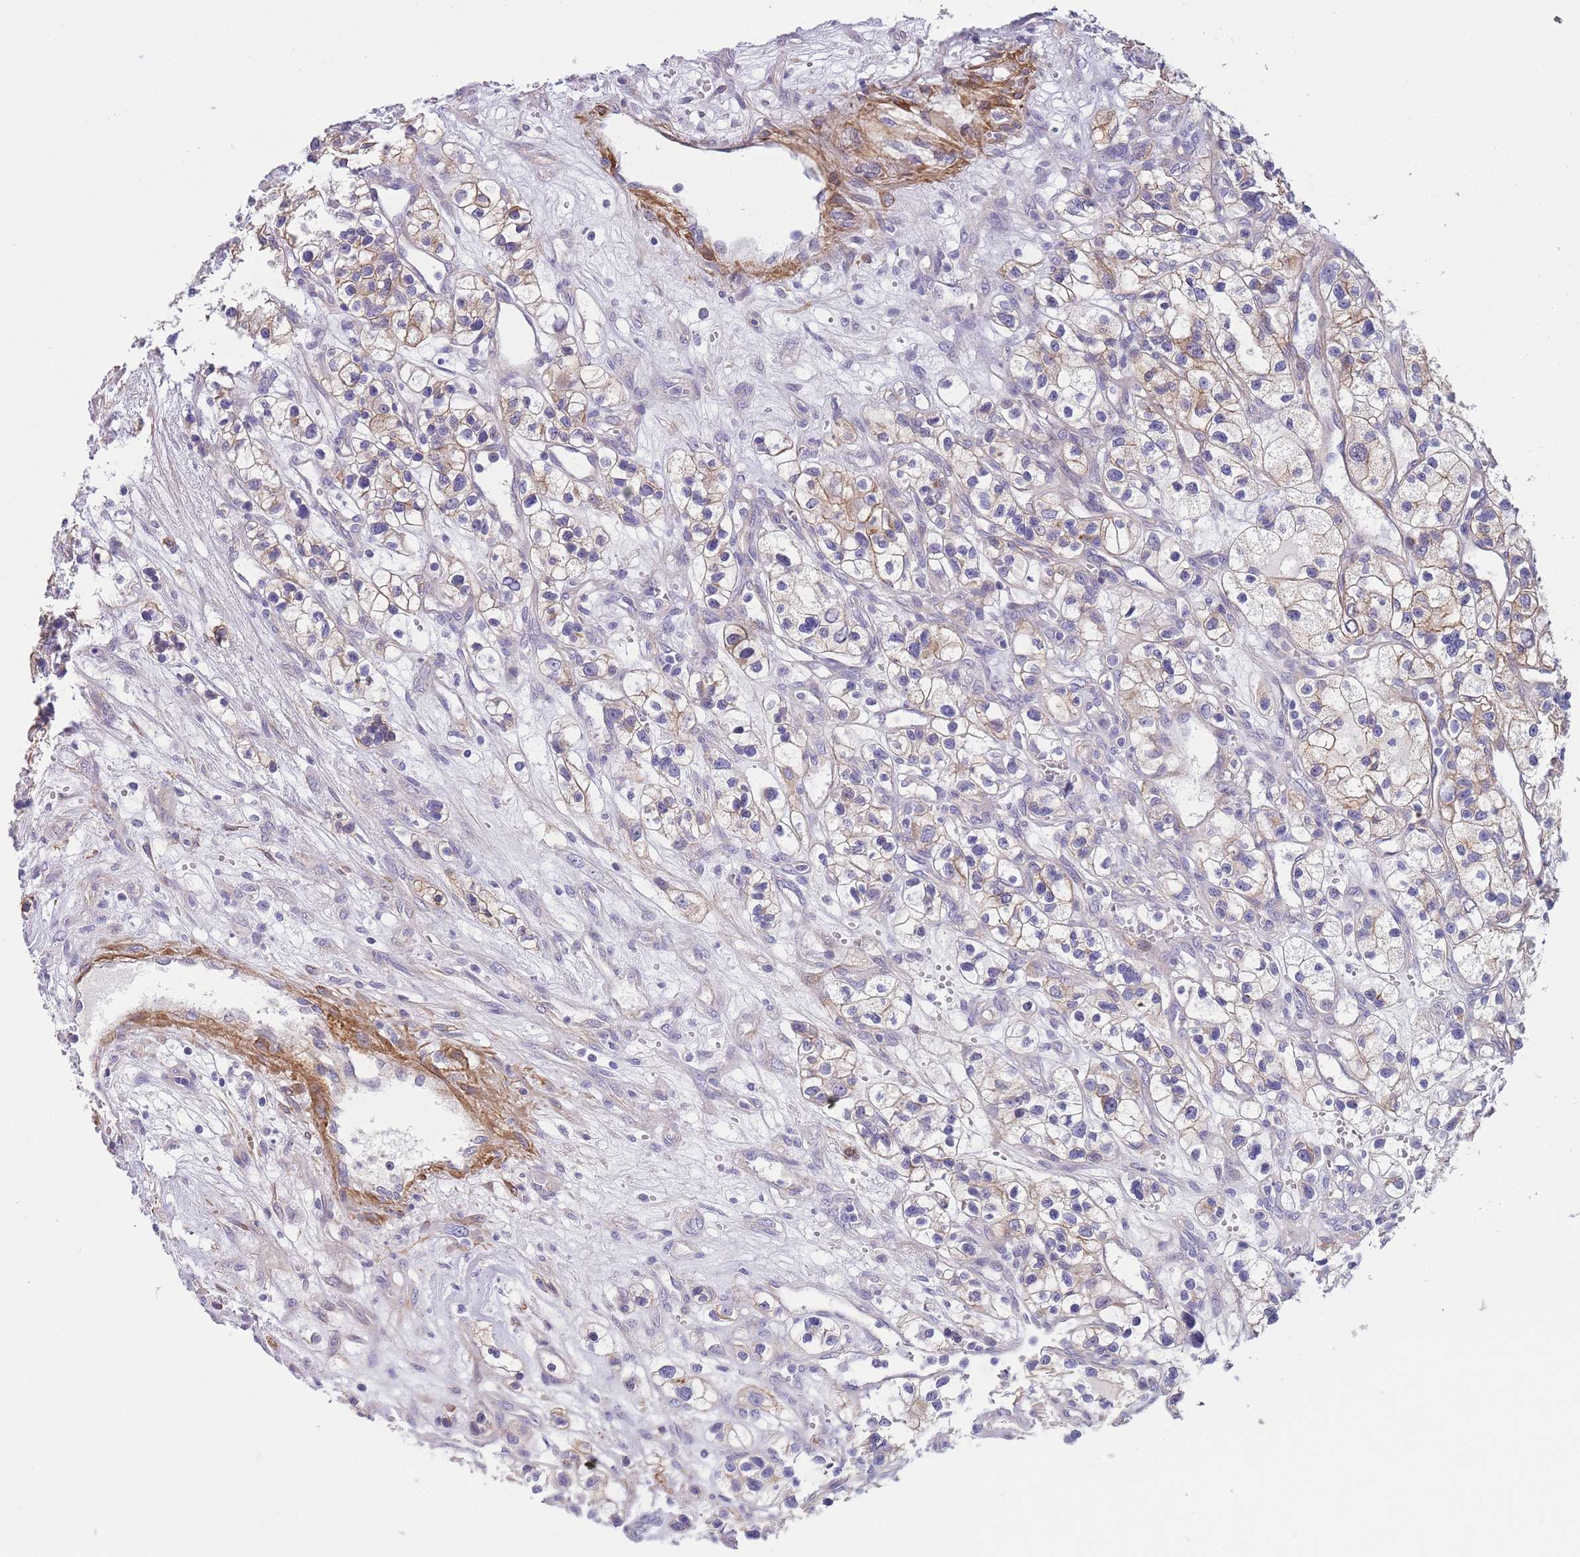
{"staining": {"intensity": "weak", "quantity": "<25%", "location": "cytoplasmic/membranous"}, "tissue": "renal cancer", "cell_type": "Tumor cells", "image_type": "cancer", "snomed": [{"axis": "morphology", "description": "Adenocarcinoma, NOS"}, {"axis": "topography", "description": "Kidney"}], "caption": "Immunohistochemical staining of renal cancer exhibits no significant staining in tumor cells.", "gene": "FAM124A", "patient": {"sex": "female", "age": 57}}